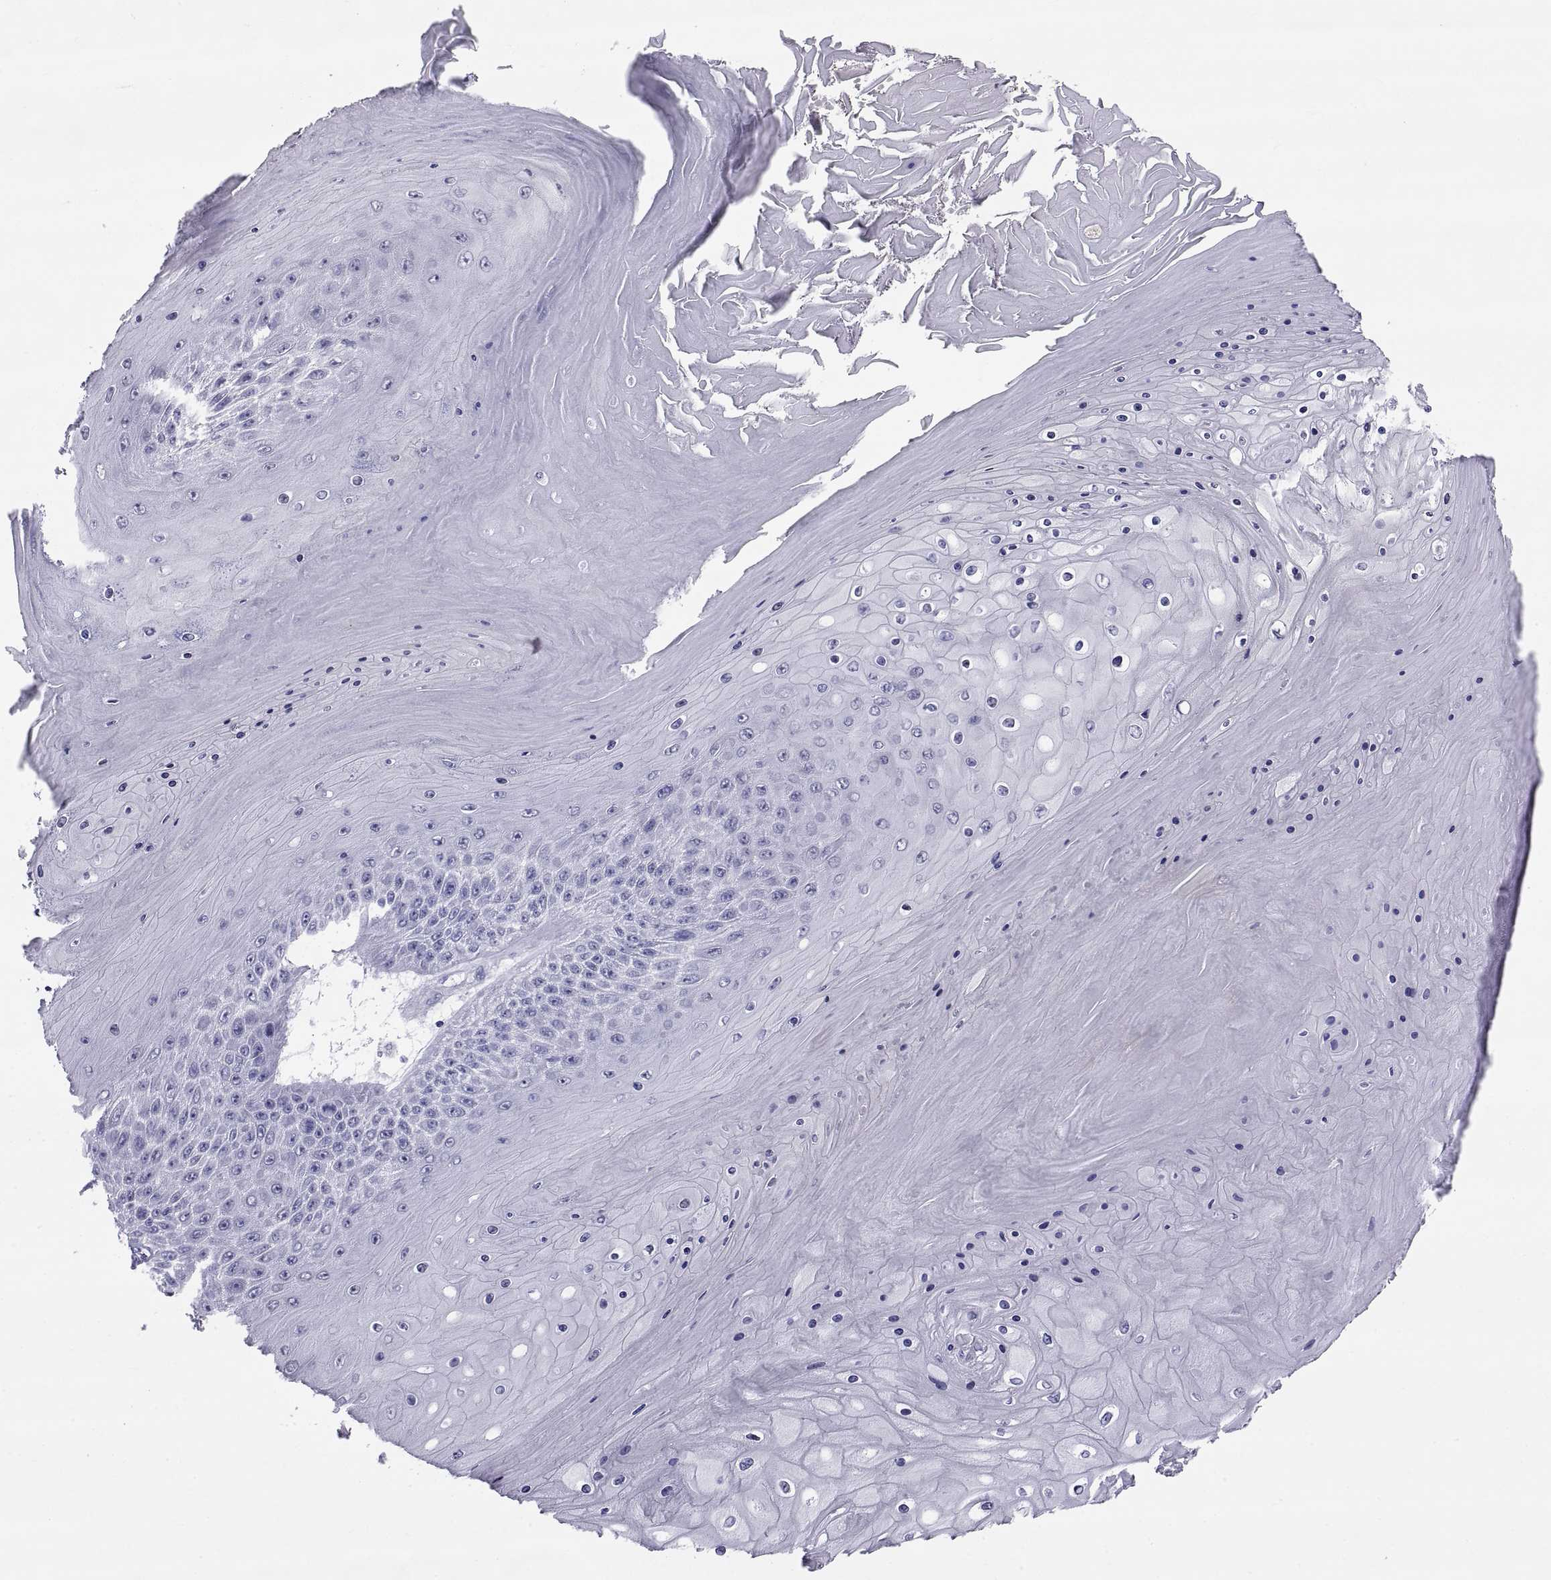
{"staining": {"intensity": "negative", "quantity": "none", "location": "none"}, "tissue": "skin cancer", "cell_type": "Tumor cells", "image_type": "cancer", "snomed": [{"axis": "morphology", "description": "Squamous cell carcinoma, NOS"}, {"axis": "topography", "description": "Skin"}], "caption": "This is an immunohistochemistry photomicrograph of squamous cell carcinoma (skin). There is no expression in tumor cells.", "gene": "TEX13A", "patient": {"sex": "male", "age": 62}}